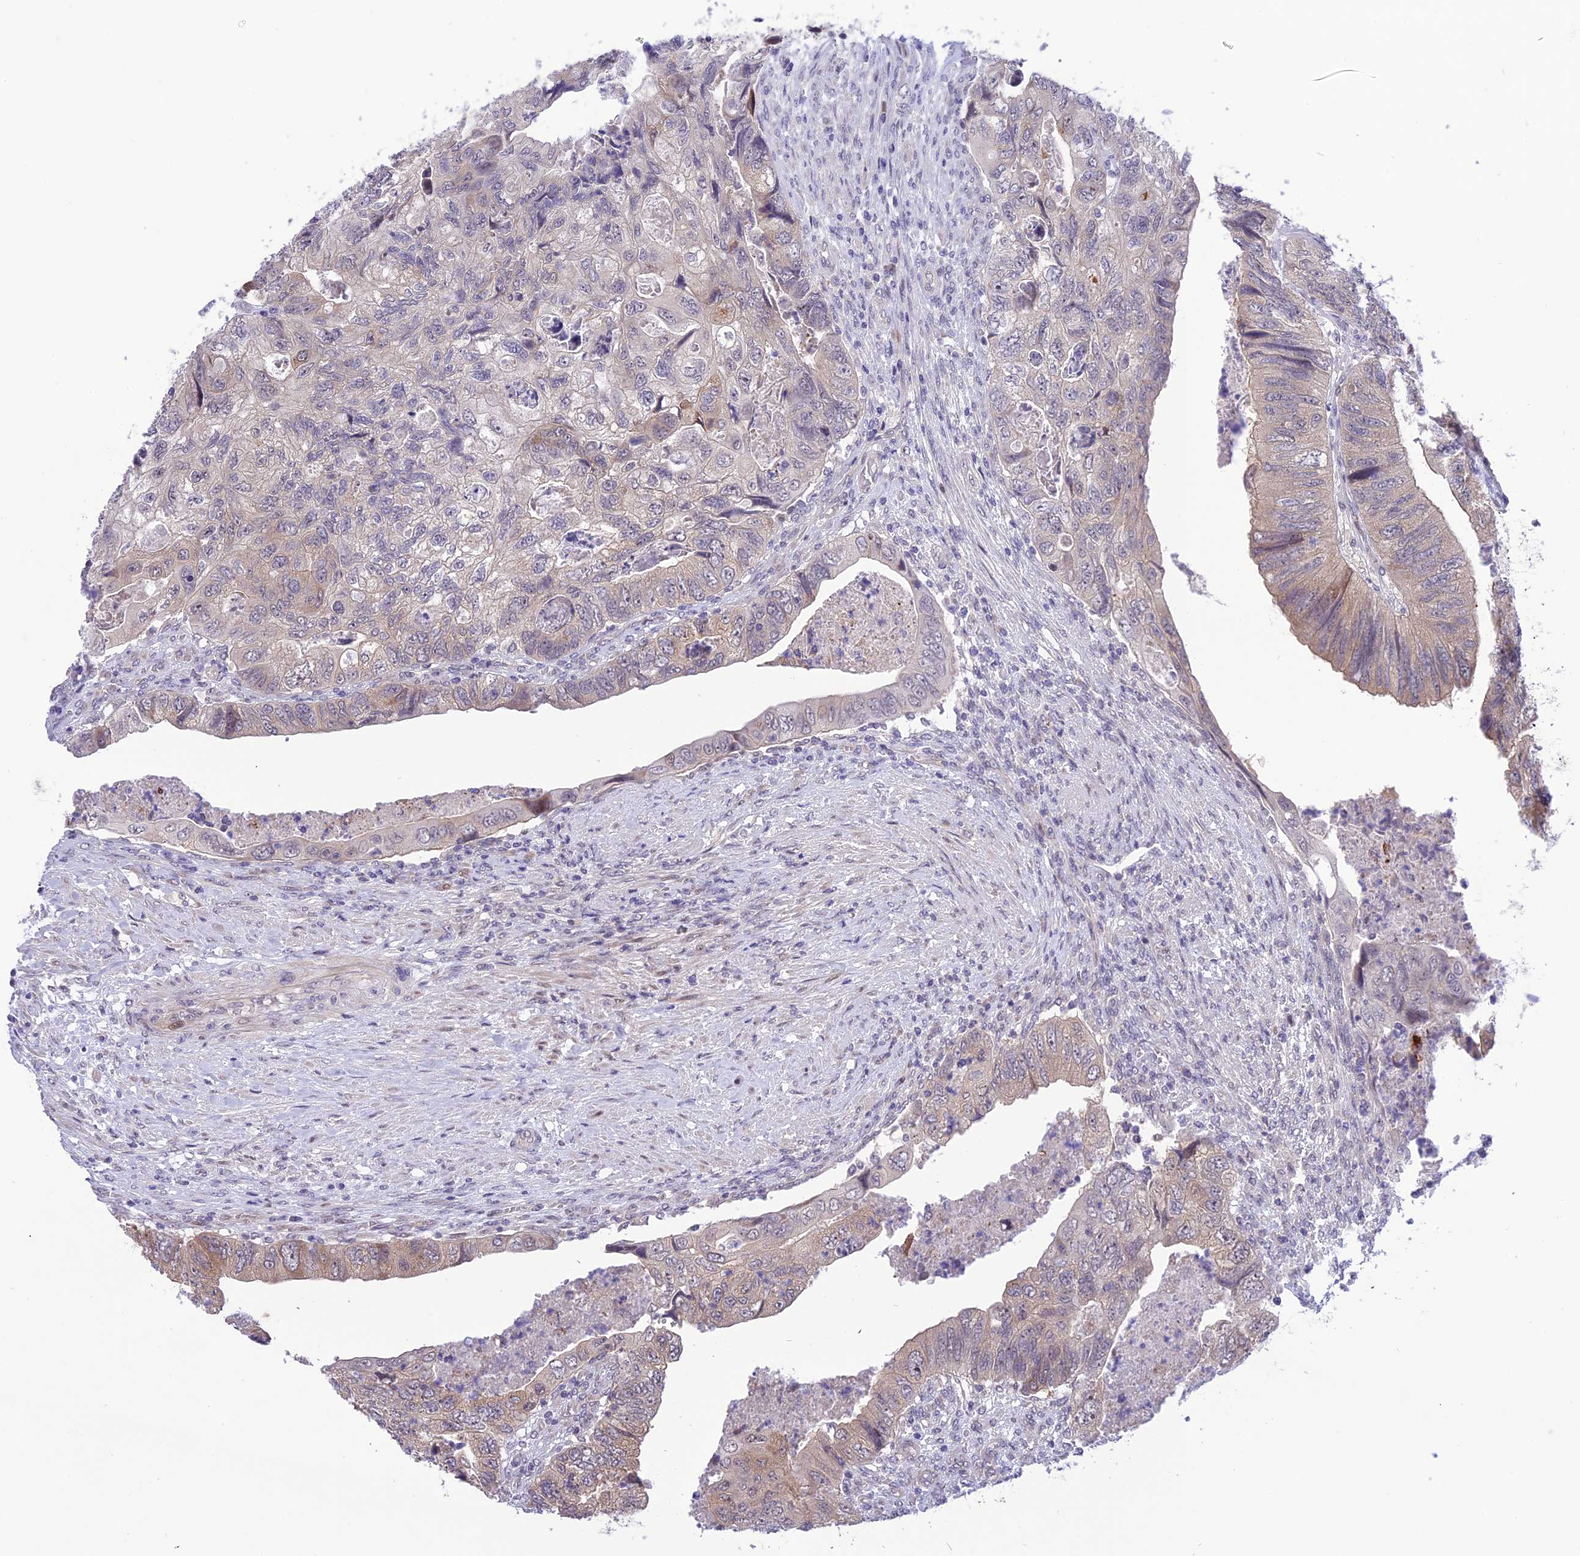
{"staining": {"intensity": "weak", "quantity": "25%-75%", "location": "cytoplasmic/membranous"}, "tissue": "colorectal cancer", "cell_type": "Tumor cells", "image_type": "cancer", "snomed": [{"axis": "morphology", "description": "Adenocarcinoma, NOS"}, {"axis": "topography", "description": "Rectum"}], "caption": "Adenocarcinoma (colorectal) stained with a protein marker demonstrates weak staining in tumor cells.", "gene": "ZNF837", "patient": {"sex": "male", "age": 63}}